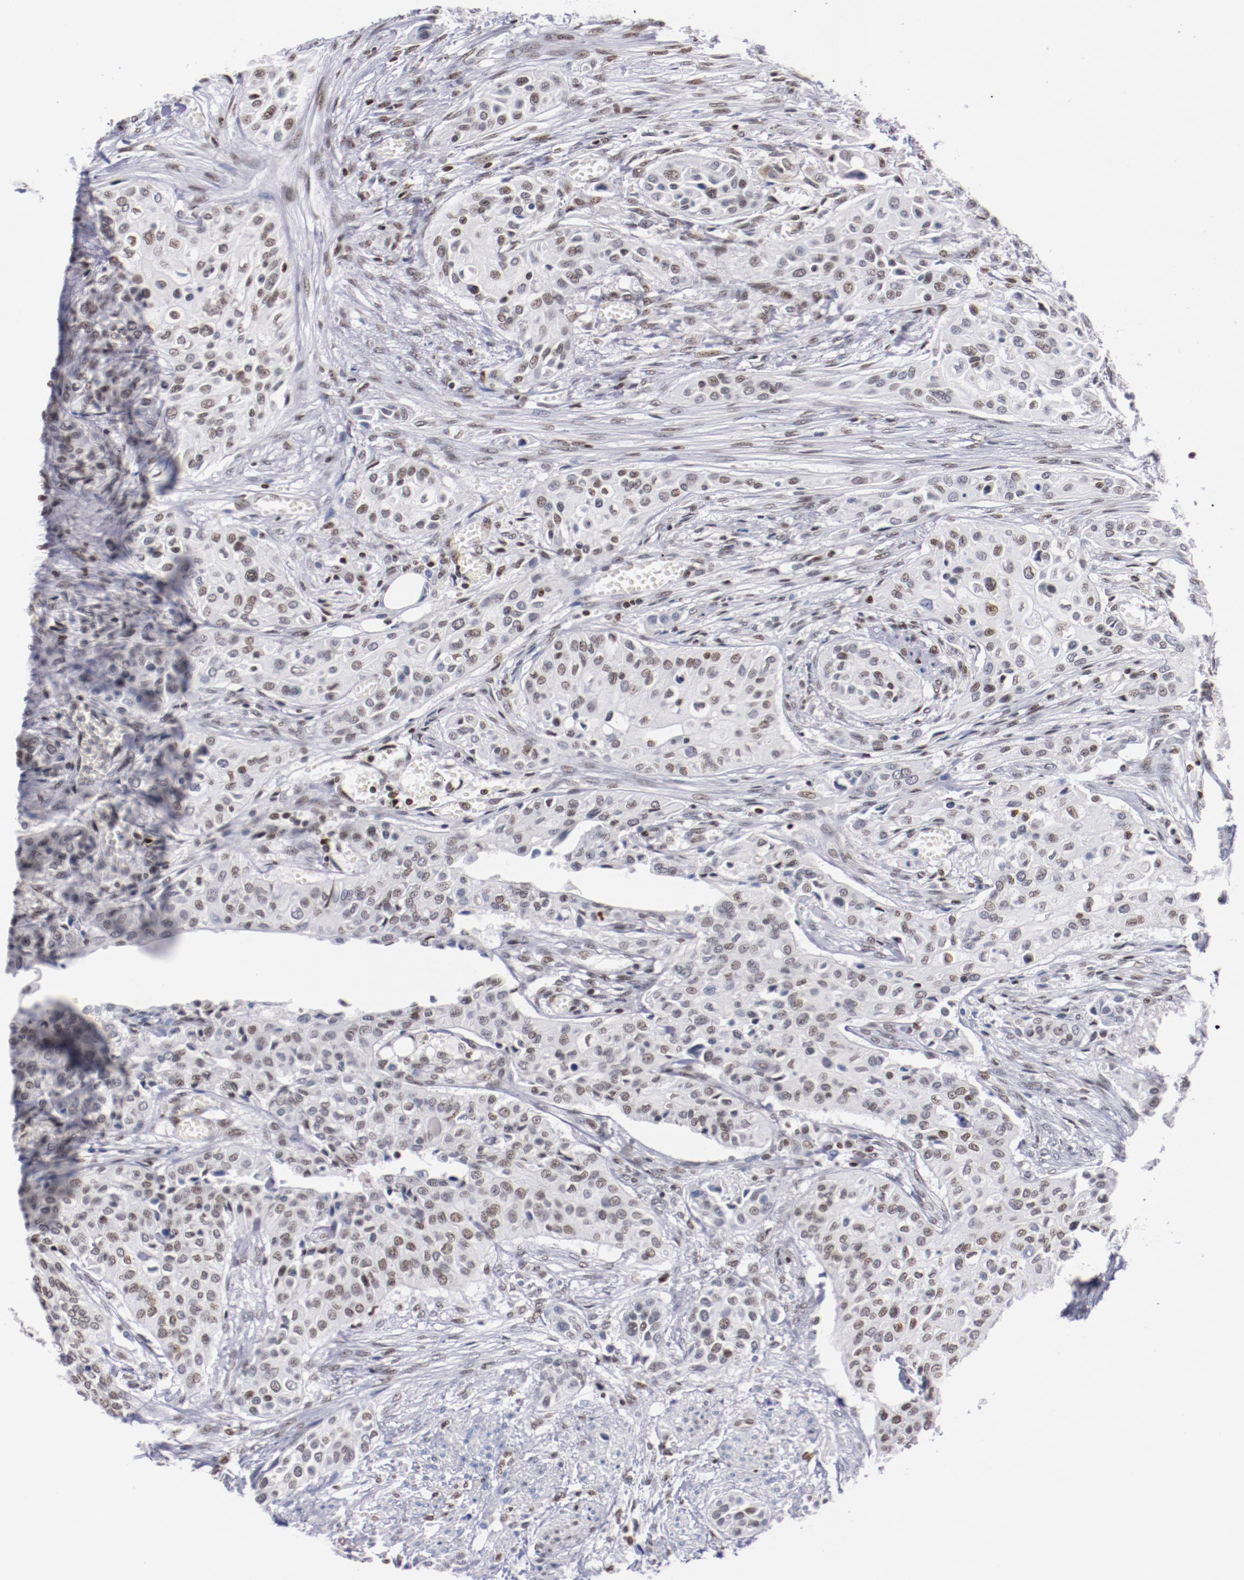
{"staining": {"intensity": "weak", "quantity": ">75%", "location": "nuclear"}, "tissue": "urothelial cancer", "cell_type": "Tumor cells", "image_type": "cancer", "snomed": [{"axis": "morphology", "description": "Urothelial carcinoma, High grade"}, {"axis": "topography", "description": "Urinary bladder"}], "caption": "Tumor cells display weak nuclear positivity in approximately >75% of cells in high-grade urothelial carcinoma.", "gene": "IFI16", "patient": {"sex": "male", "age": 74}}